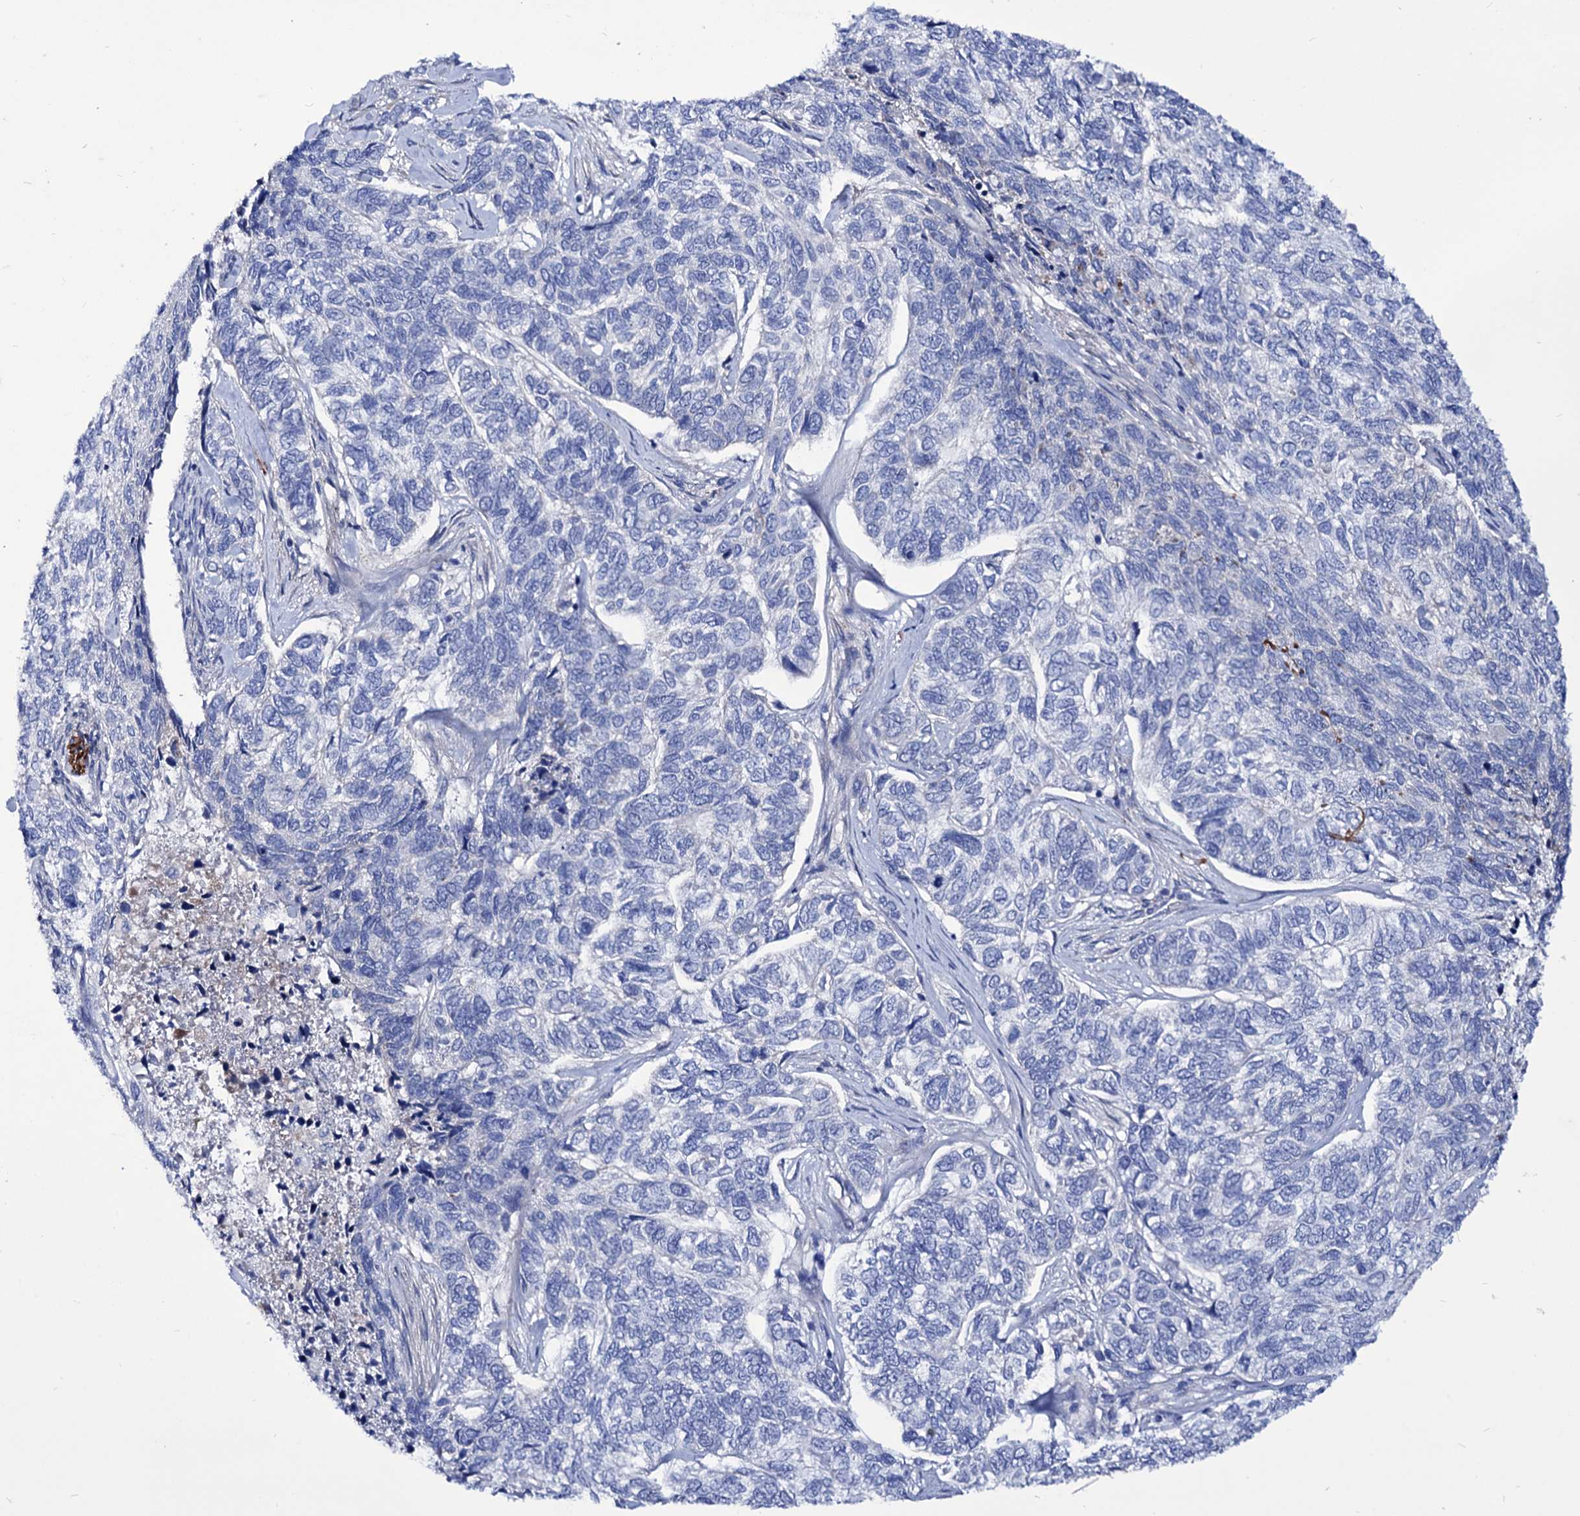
{"staining": {"intensity": "negative", "quantity": "none", "location": "none"}, "tissue": "skin cancer", "cell_type": "Tumor cells", "image_type": "cancer", "snomed": [{"axis": "morphology", "description": "Basal cell carcinoma"}, {"axis": "topography", "description": "Skin"}], "caption": "Tumor cells are negative for protein expression in human basal cell carcinoma (skin).", "gene": "AXL", "patient": {"sex": "female", "age": 65}}